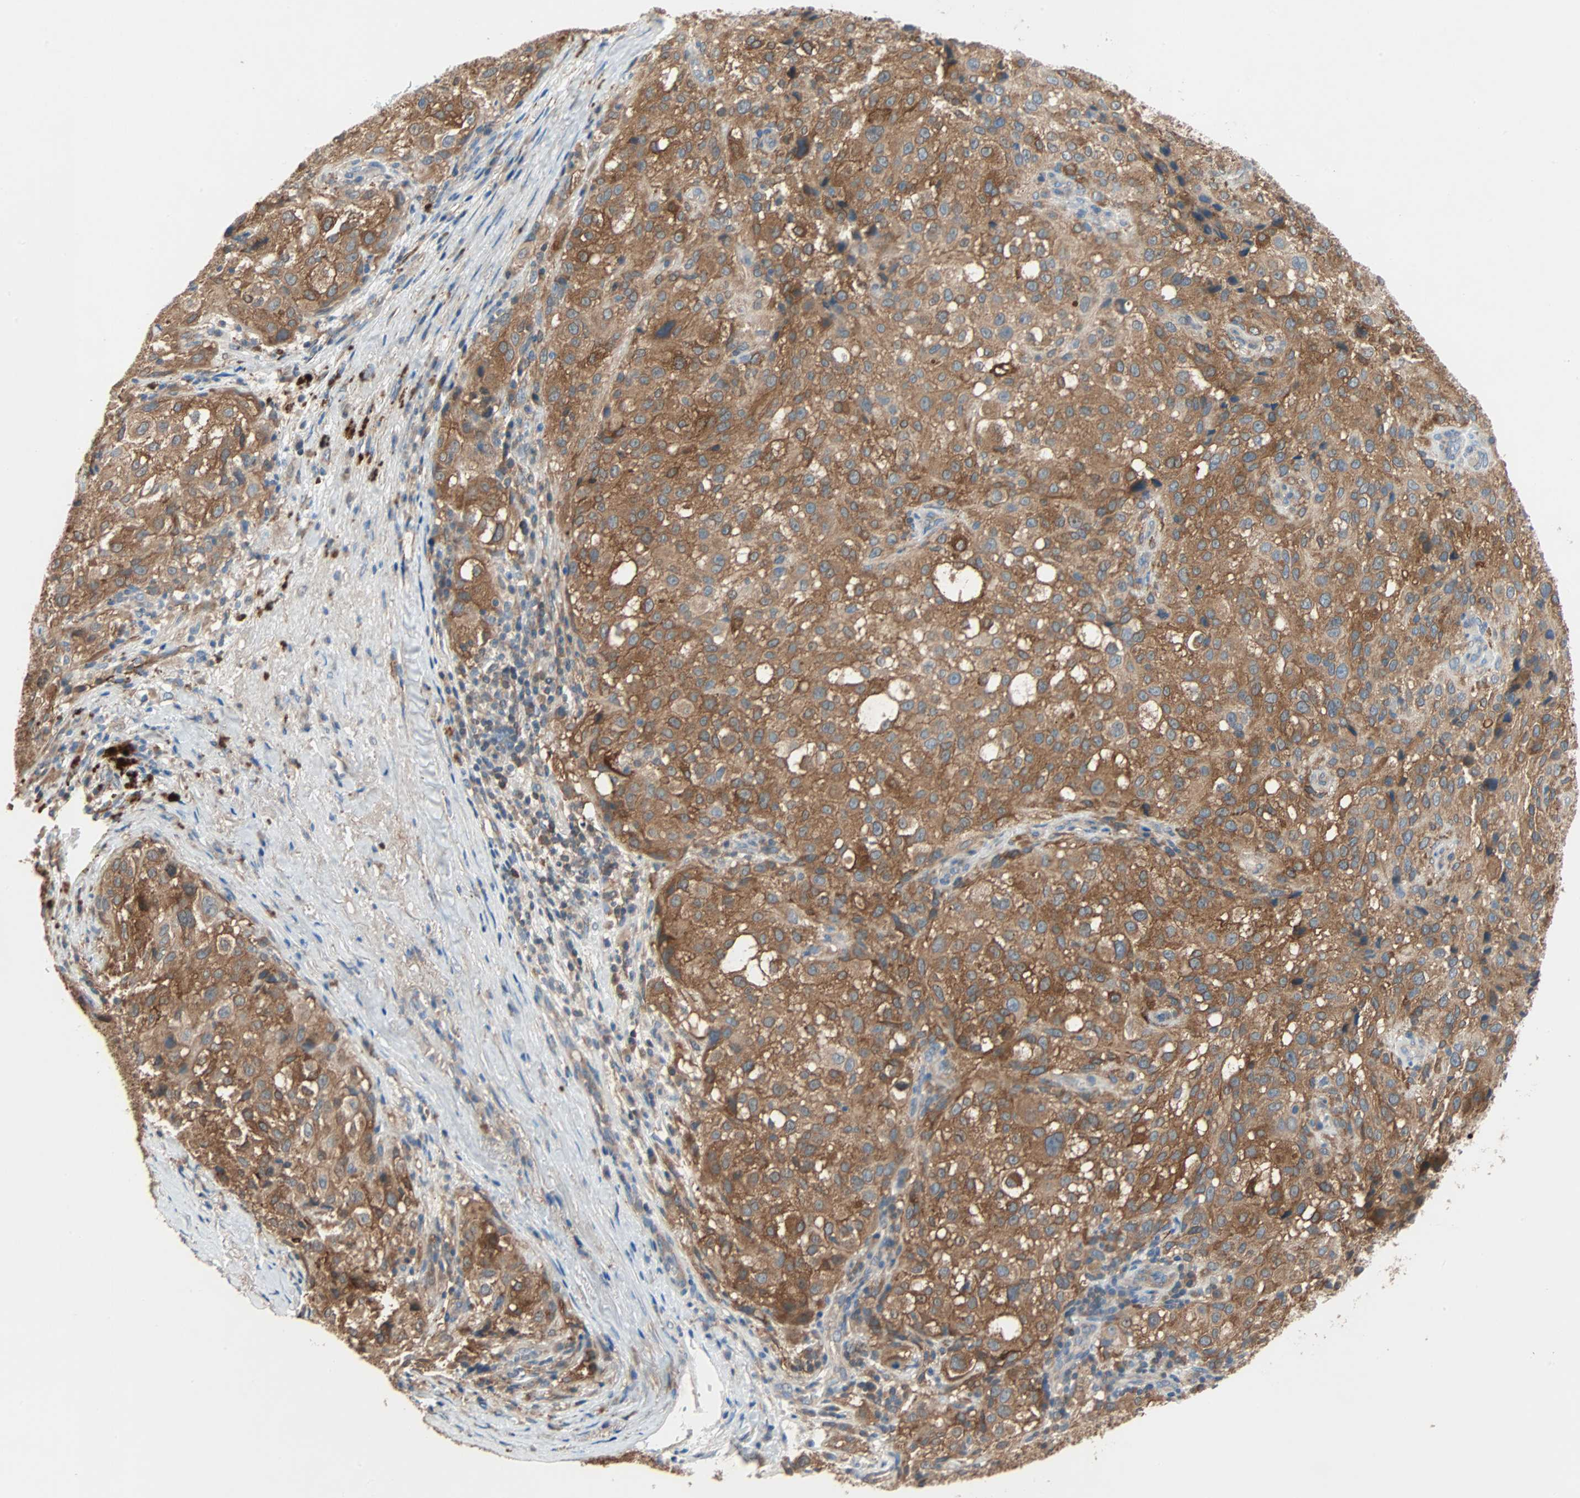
{"staining": {"intensity": "strong", "quantity": ">75%", "location": "cytoplasmic/membranous"}, "tissue": "melanoma", "cell_type": "Tumor cells", "image_type": "cancer", "snomed": [{"axis": "morphology", "description": "Necrosis, NOS"}, {"axis": "morphology", "description": "Malignant melanoma, NOS"}, {"axis": "topography", "description": "Skin"}], "caption": "Immunohistochemistry of melanoma reveals high levels of strong cytoplasmic/membranous expression in approximately >75% of tumor cells.", "gene": "TNFRSF12A", "patient": {"sex": "female", "age": 87}}